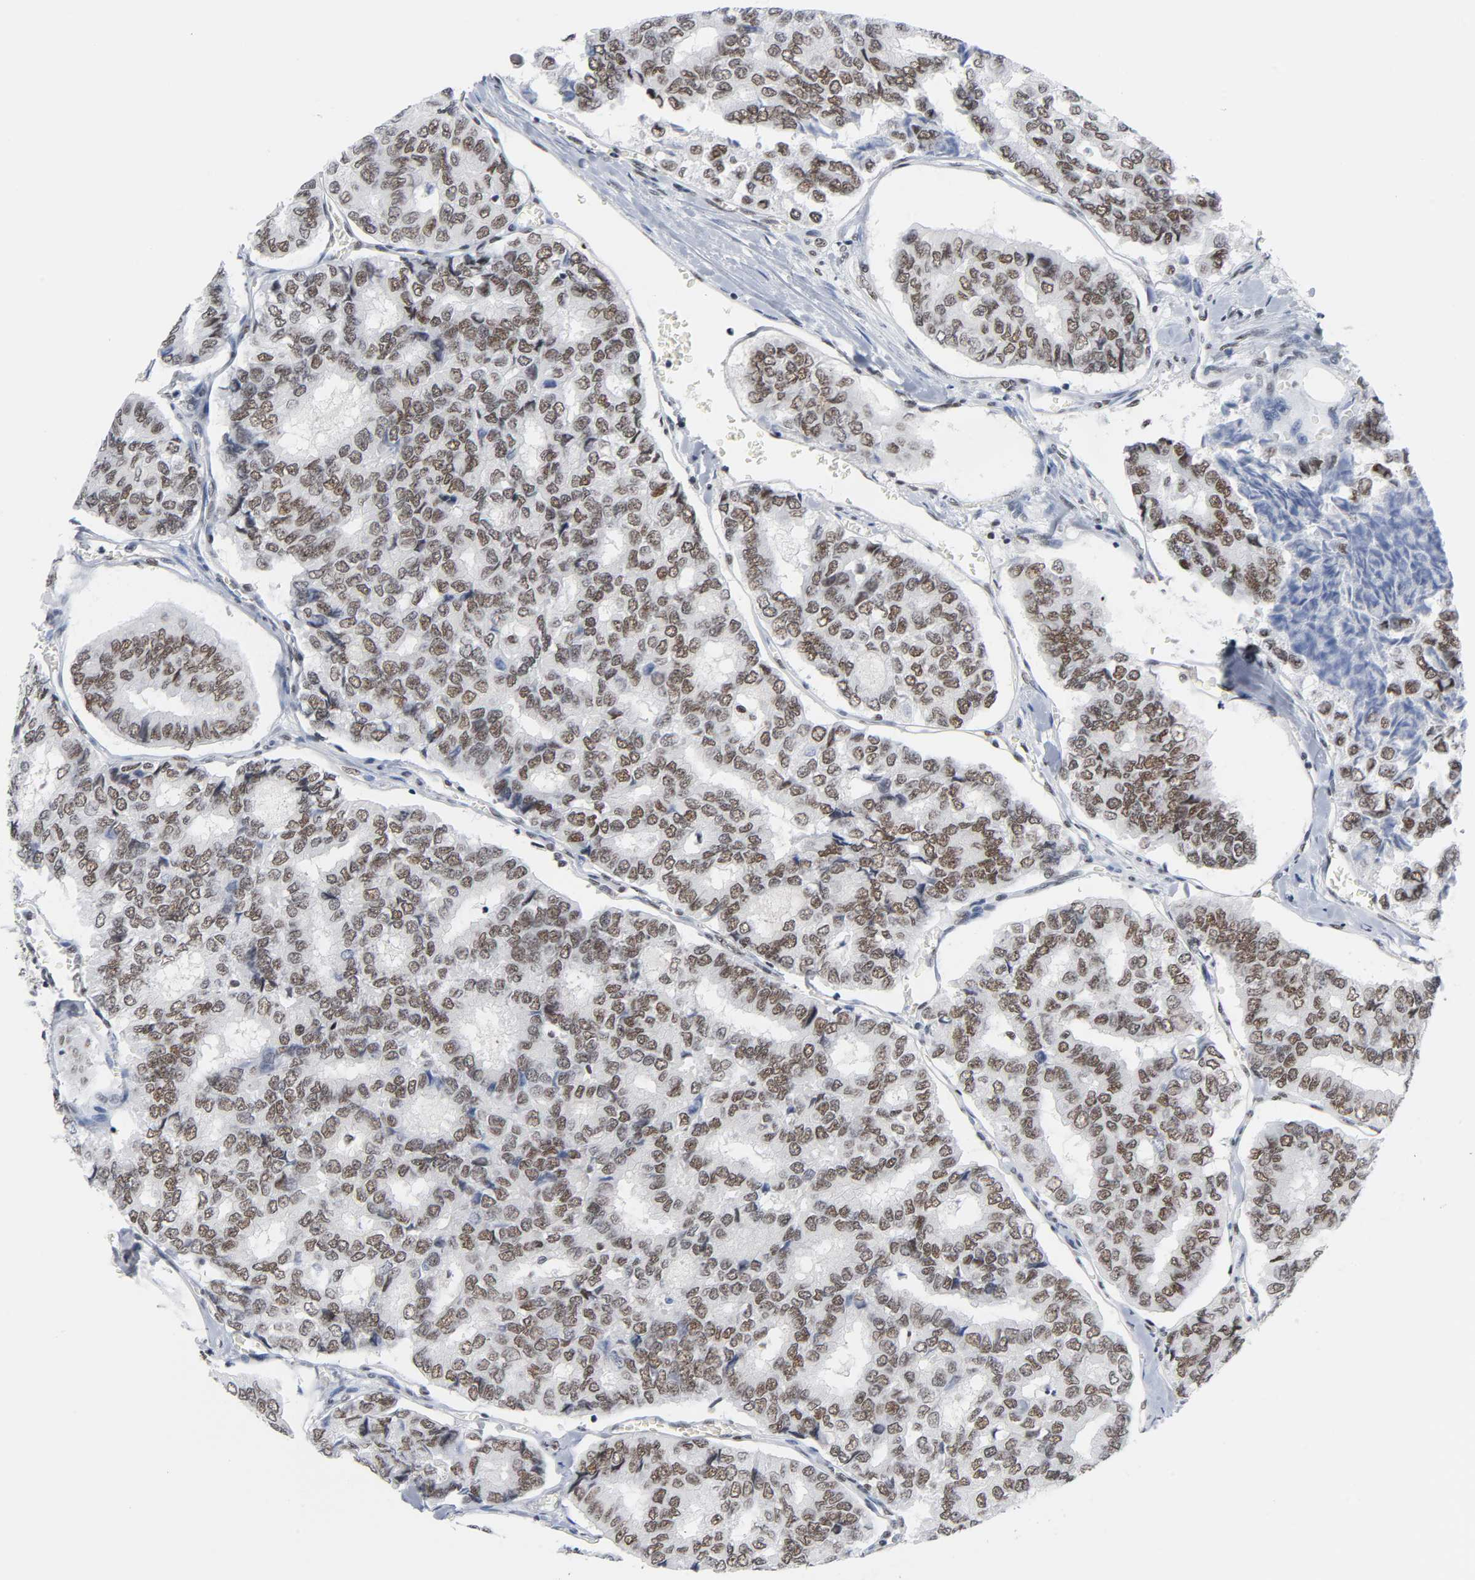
{"staining": {"intensity": "moderate", "quantity": ">75%", "location": "nuclear"}, "tissue": "thyroid cancer", "cell_type": "Tumor cells", "image_type": "cancer", "snomed": [{"axis": "morphology", "description": "Papillary adenocarcinoma, NOS"}, {"axis": "topography", "description": "Thyroid gland"}], "caption": "Human thyroid papillary adenocarcinoma stained for a protein (brown) demonstrates moderate nuclear positive staining in approximately >75% of tumor cells.", "gene": "CSTF2", "patient": {"sex": "female", "age": 35}}